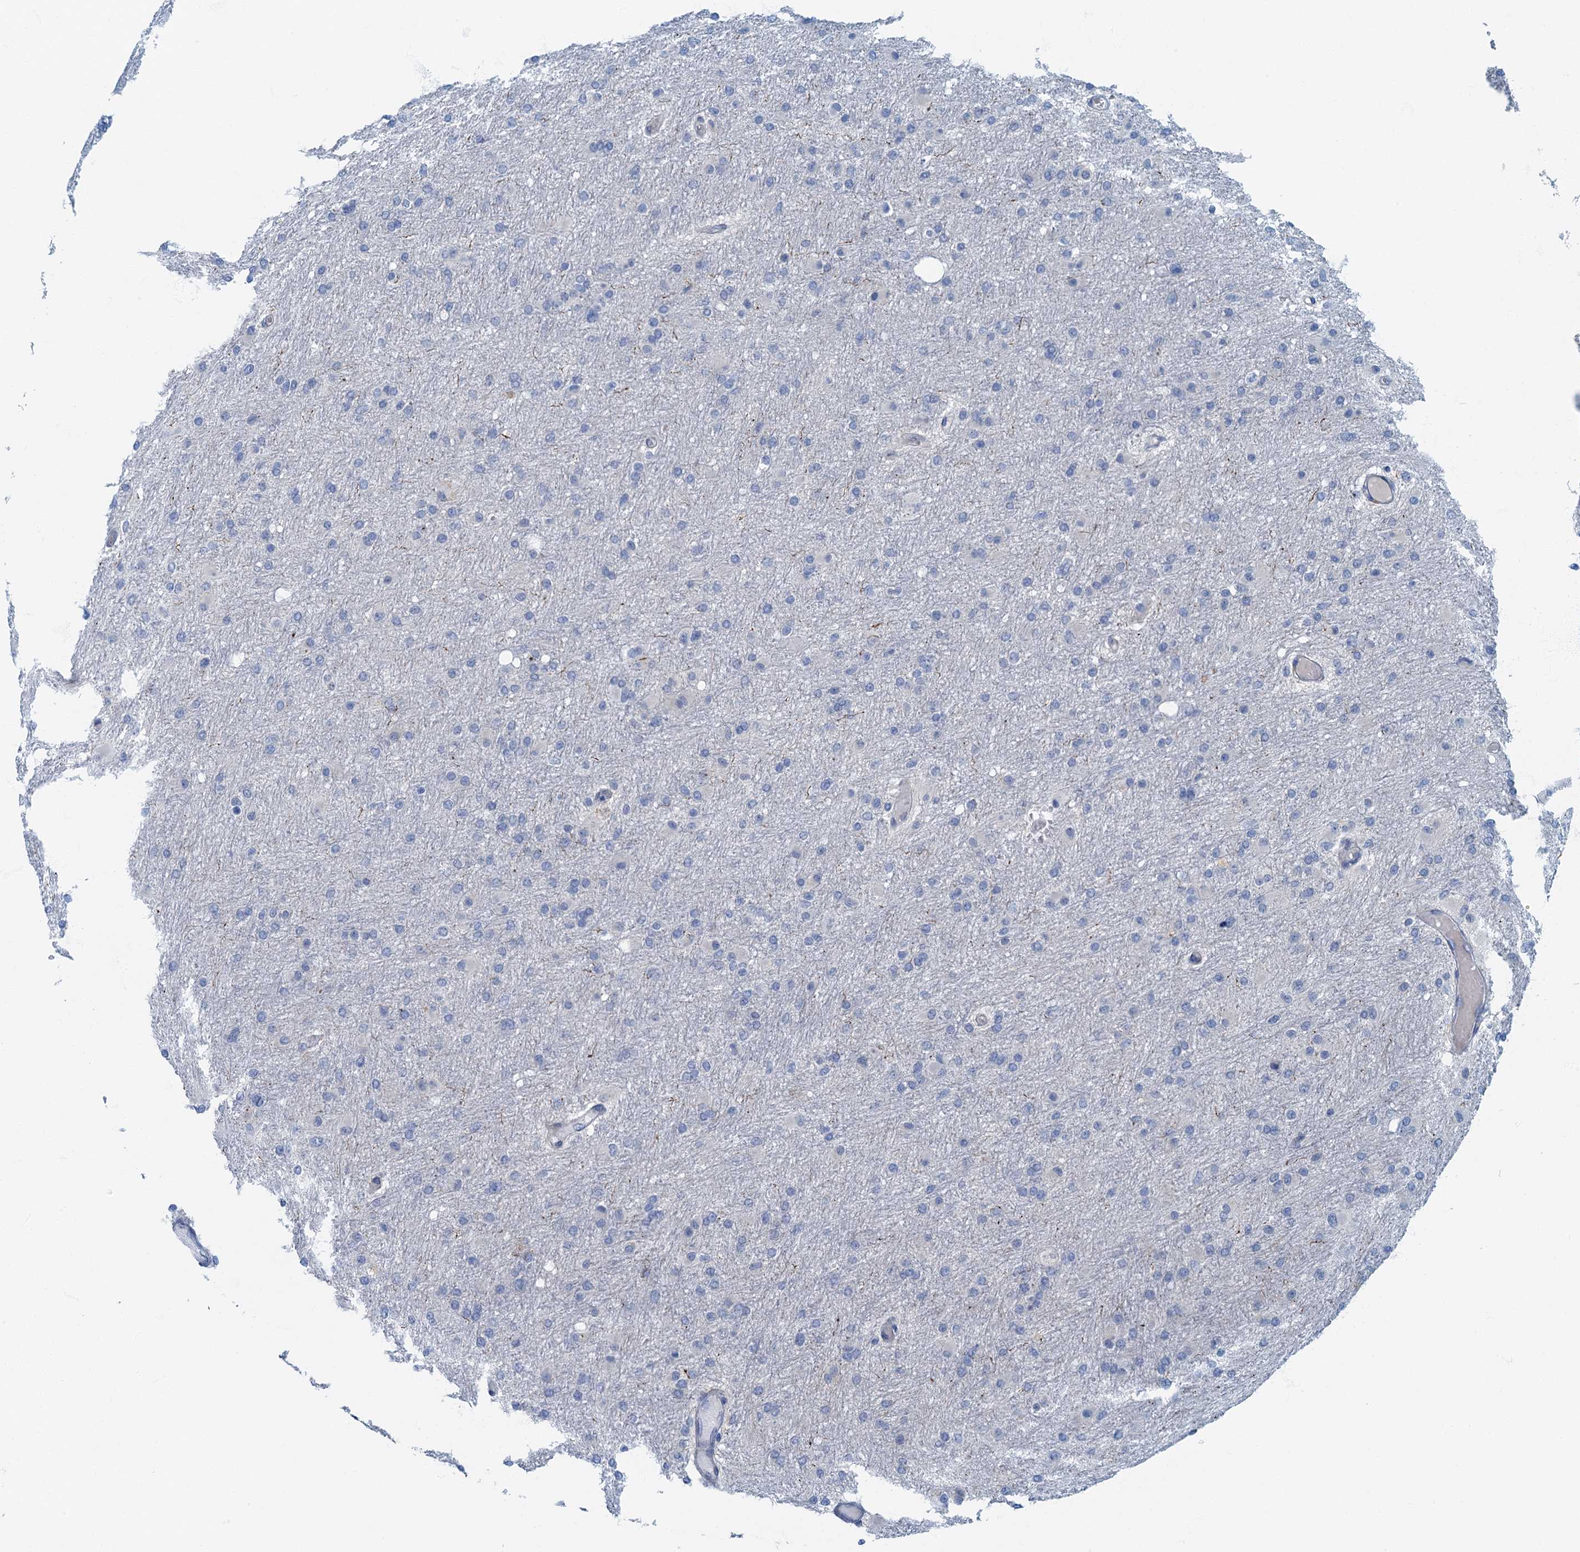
{"staining": {"intensity": "negative", "quantity": "none", "location": "none"}, "tissue": "glioma", "cell_type": "Tumor cells", "image_type": "cancer", "snomed": [{"axis": "morphology", "description": "Glioma, malignant, High grade"}, {"axis": "topography", "description": "Cerebral cortex"}], "caption": "The immunohistochemistry (IHC) histopathology image has no significant expression in tumor cells of glioma tissue. The staining was performed using DAB (3,3'-diaminobenzidine) to visualize the protein expression in brown, while the nuclei were stained in blue with hematoxylin (Magnification: 20x).", "gene": "ANKDD1A", "patient": {"sex": "female", "age": 36}}